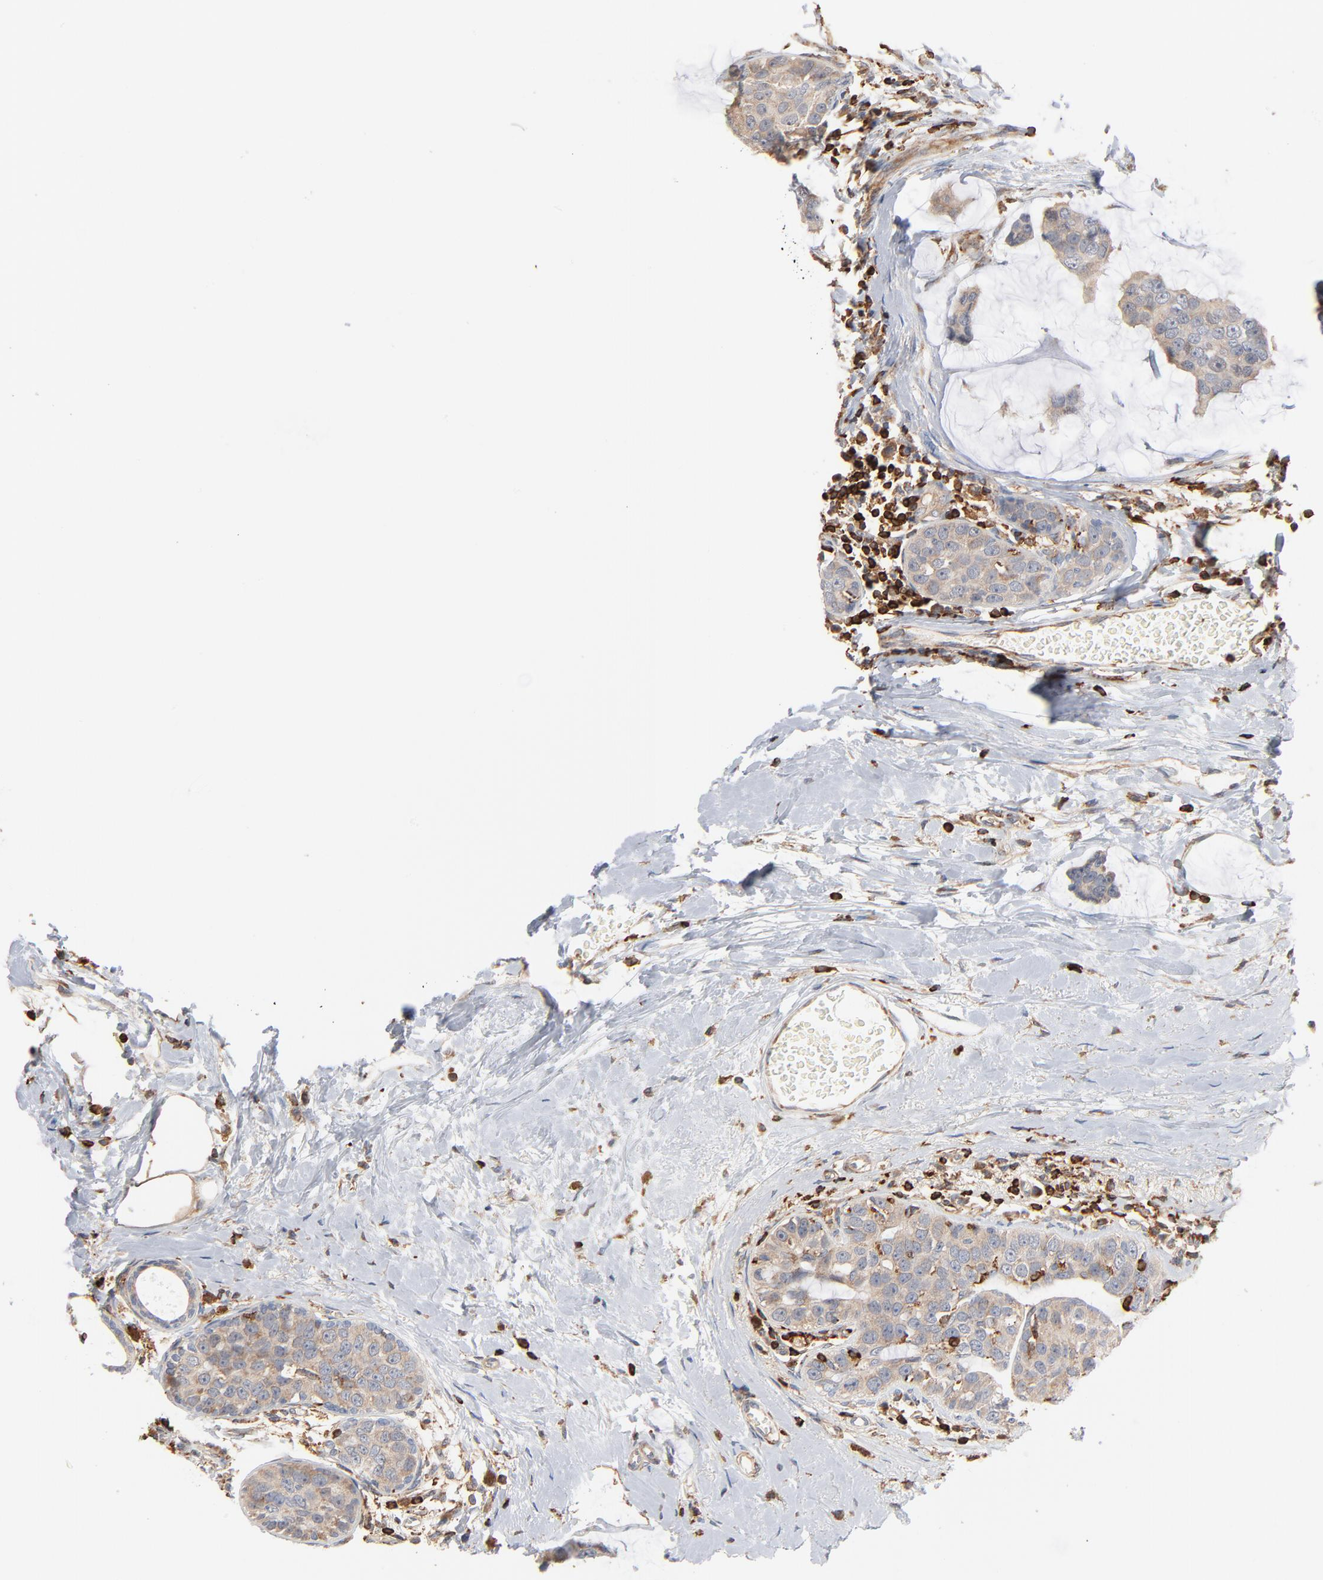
{"staining": {"intensity": "weak", "quantity": ">75%", "location": "cytoplasmic/membranous"}, "tissue": "breast cancer", "cell_type": "Tumor cells", "image_type": "cancer", "snomed": [{"axis": "morphology", "description": "Normal tissue, NOS"}, {"axis": "morphology", "description": "Duct carcinoma"}, {"axis": "topography", "description": "Breast"}], "caption": "Brown immunohistochemical staining in human breast intraductal carcinoma reveals weak cytoplasmic/membranous staining in approximately >75% of tumor cells. (Brightfield microscopy of DAB IHC at high magnification).", "gene": "SH3KBP1", "patient": {"sex": "female", "age": 50}}